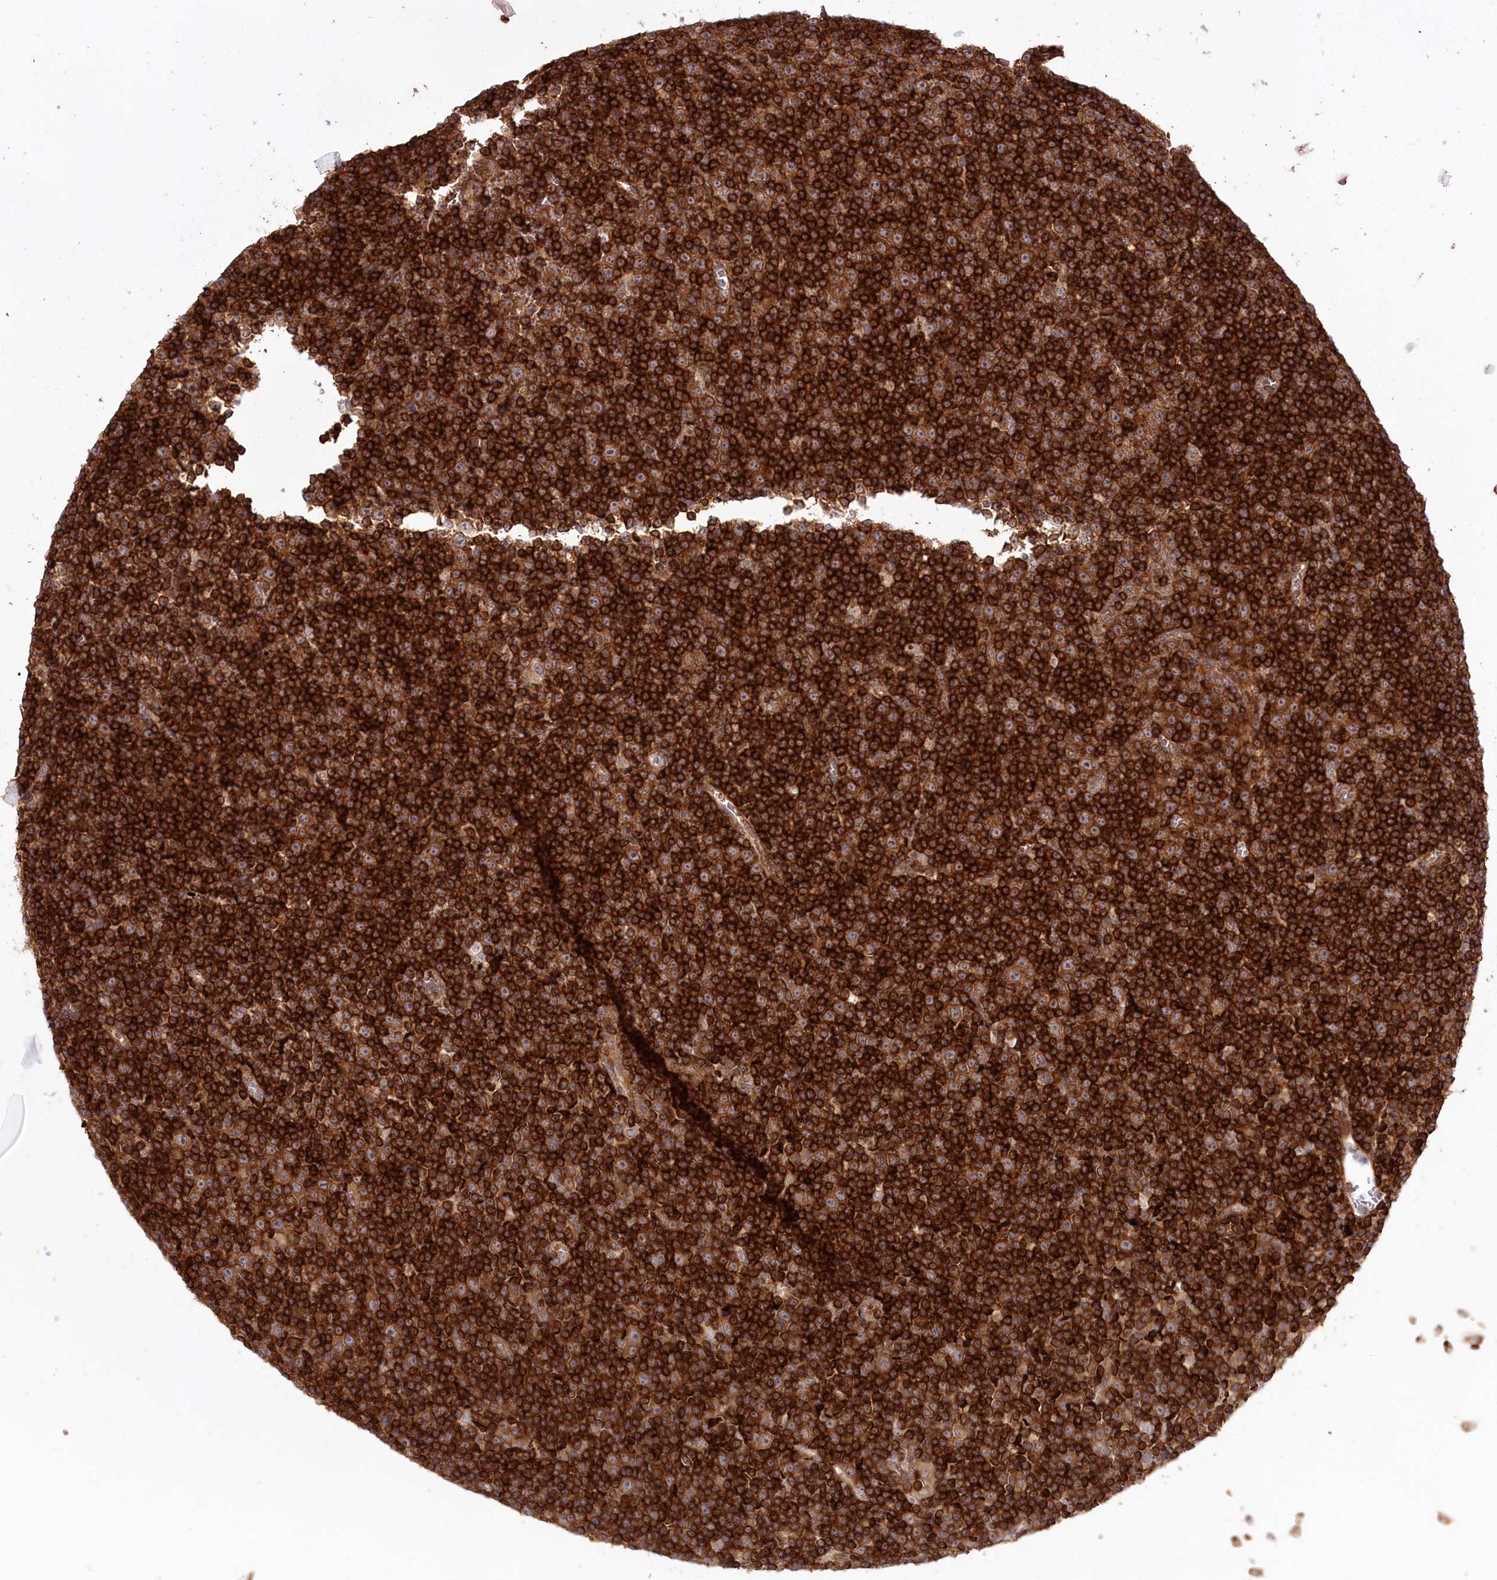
{"staining": {"intensity": "strong", "quantity": ">75%", "location": "cytoplasmic/membranous"}, "tissue": "lymphoma", "cell_type": "Tumor cells", "image_type": "cancer", "snomed": [{"axis": "morphology", "description": "Malignant lymphoma, non-Hodgkin's type, Low grade"}, {"axis": "topography", "description": "Lymph node"}], "caption": "IHC histopathology image of neoplastic tissue: human low-grade malignant lymphoma, non-Hodgkin's type stained using immunohistochemistry reveals high levels of strong protein expression localized specifically in the cytoplasmic/membranous of tumor cells, appearing as a cytoplasmic/membranous brown color.", "gene": "CCDC91", "patient": {"sex": "female", "age": 67}}